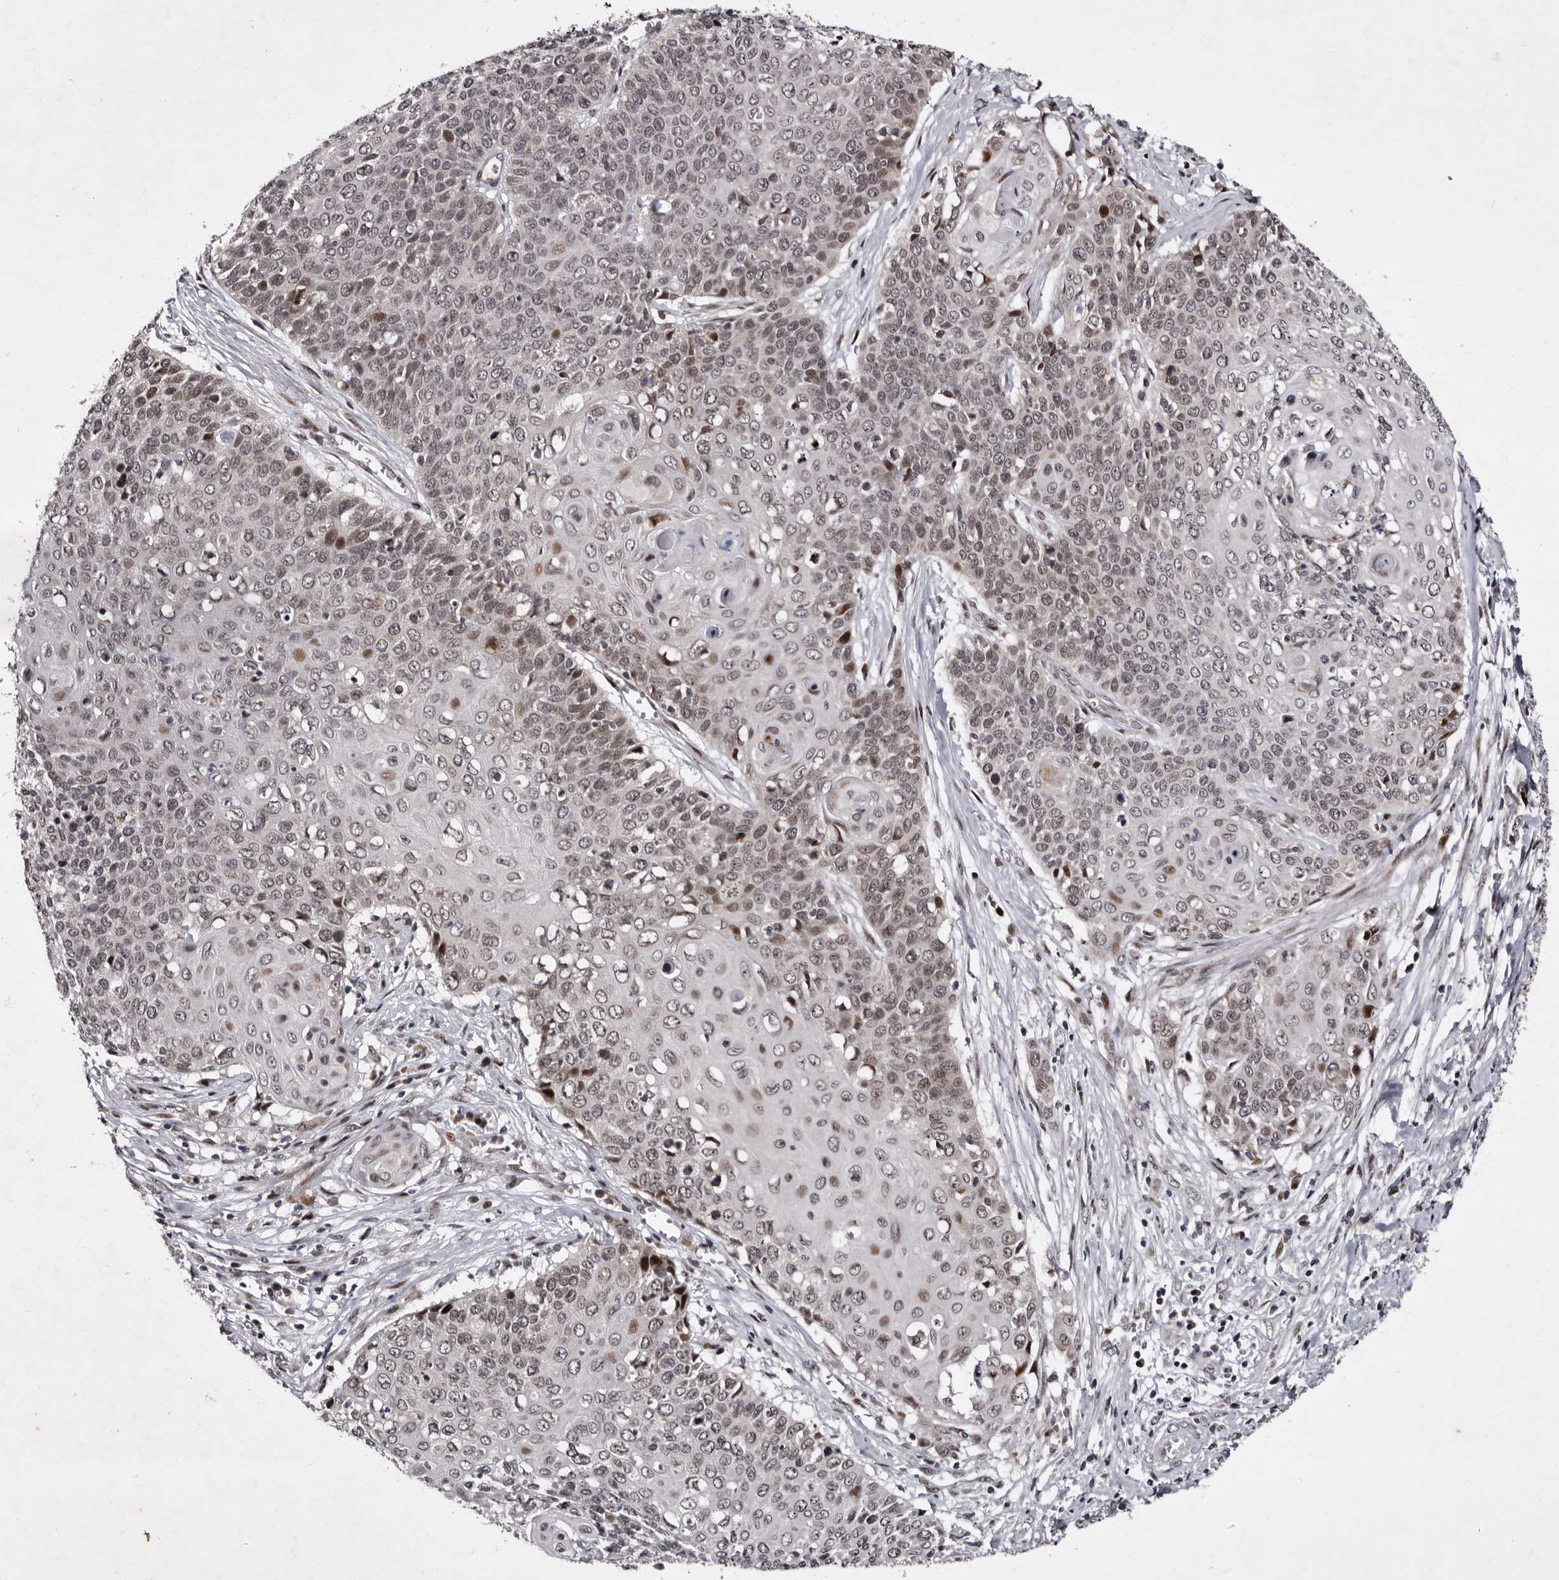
{"staining": {"intensity": "weak", "quantity": "<25%", "location": "nuclear"}, "tissue": "cervical cancer", "cell_type": "Tumor cells", "image_type": "cancer", "snomed": [{"axis": "morphology", "description": "Squamous cell carcinoma, NOS"}, {"axis": "topography", "description": "Cervix"}], "caption": "This is a histopathology image of immunohistochemistry (IHC) staining of cervical cancer (squamous cell carcinoma), which shows no expression in tumor cells.", "gene": "TNKS", "patient": {"sex": "female", "age": 39}}